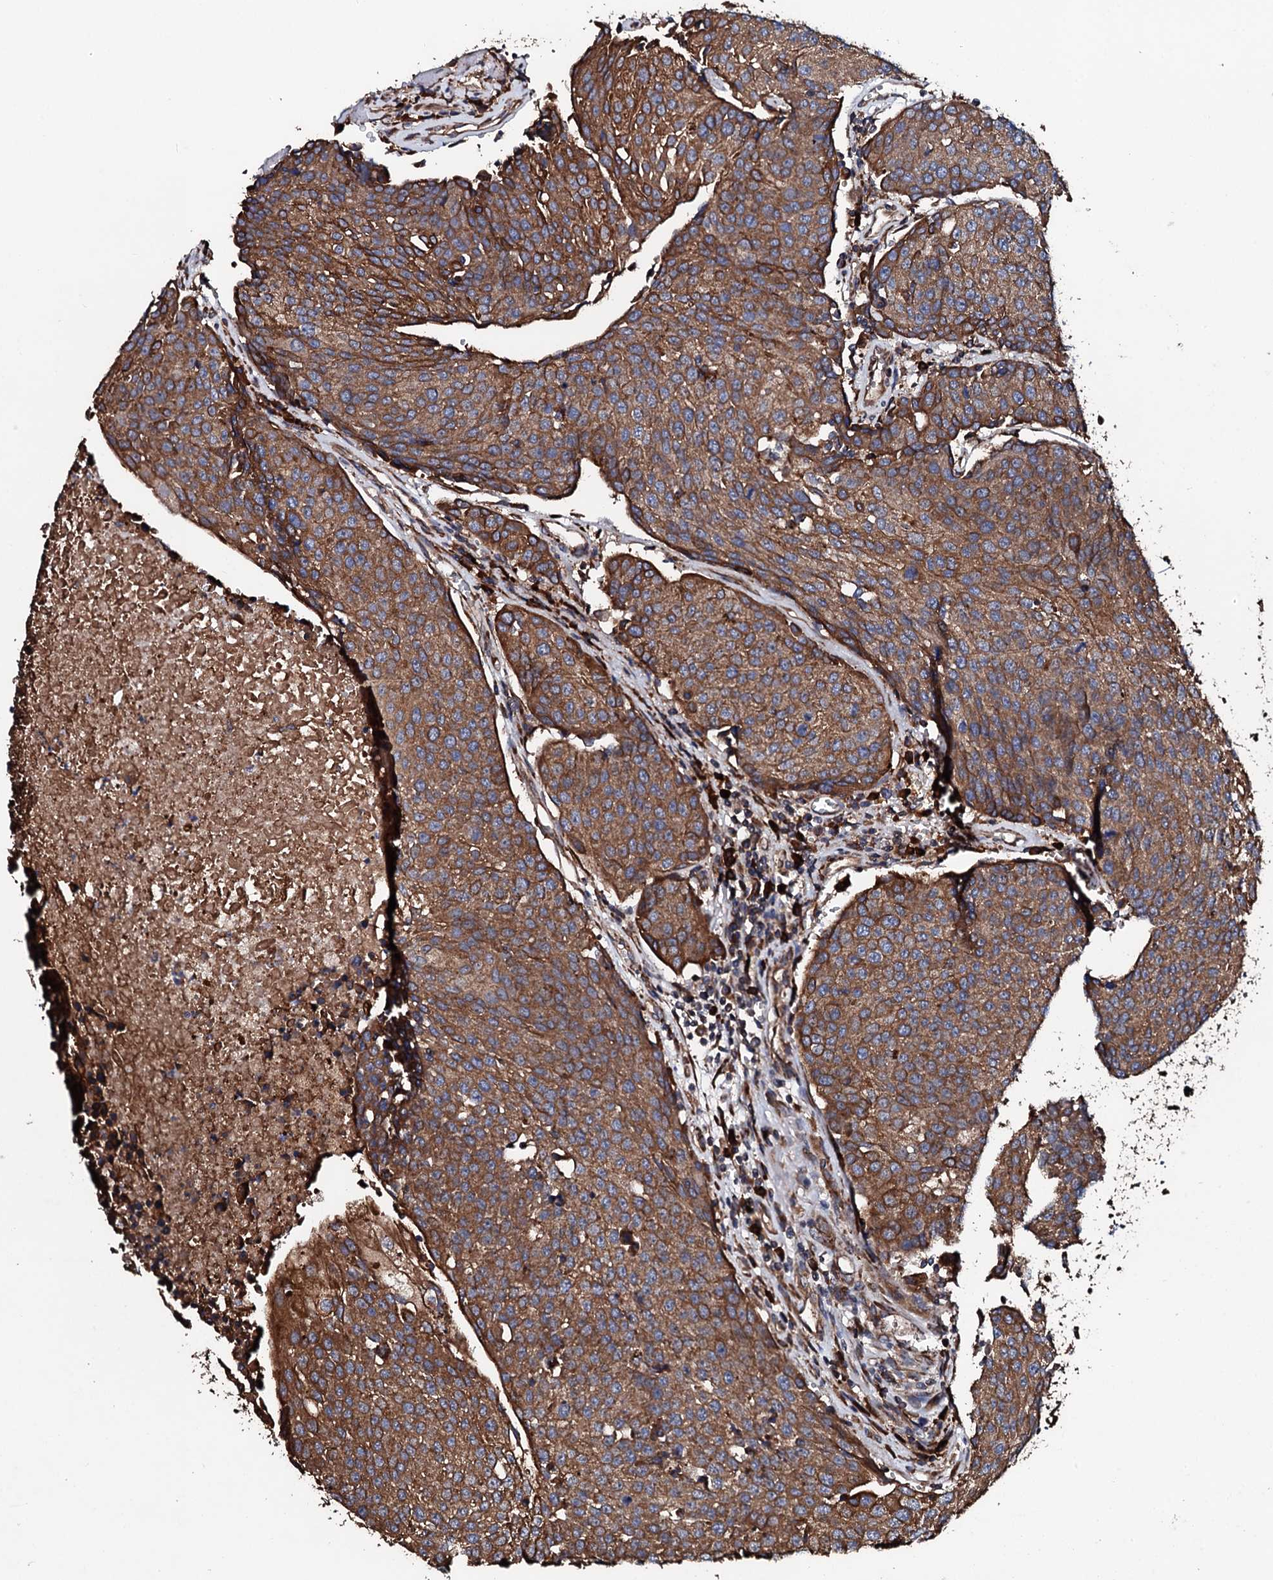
{"staining": {"intensity": "strong", "quantity": ">75%", "location": "cytoplasmic/membranous"}, "tissue": "urothelial cancer", "cell_type": "Tumor cells", "image_type": "cancer", "snomed": [{"axis": "morphology", "description": "Urothelial carcinoma, High grade"}, {"axis": "topography", "description": "Urinary bladder"}], "caption": "A high amount of strong cytoplasmic/membranous expression is appreciated in about >75% of tumor cells in high-grade urothelial carcinoma tissue.", "gene": "CKAP5", "patient": {"sex": "female", "age": 85}}